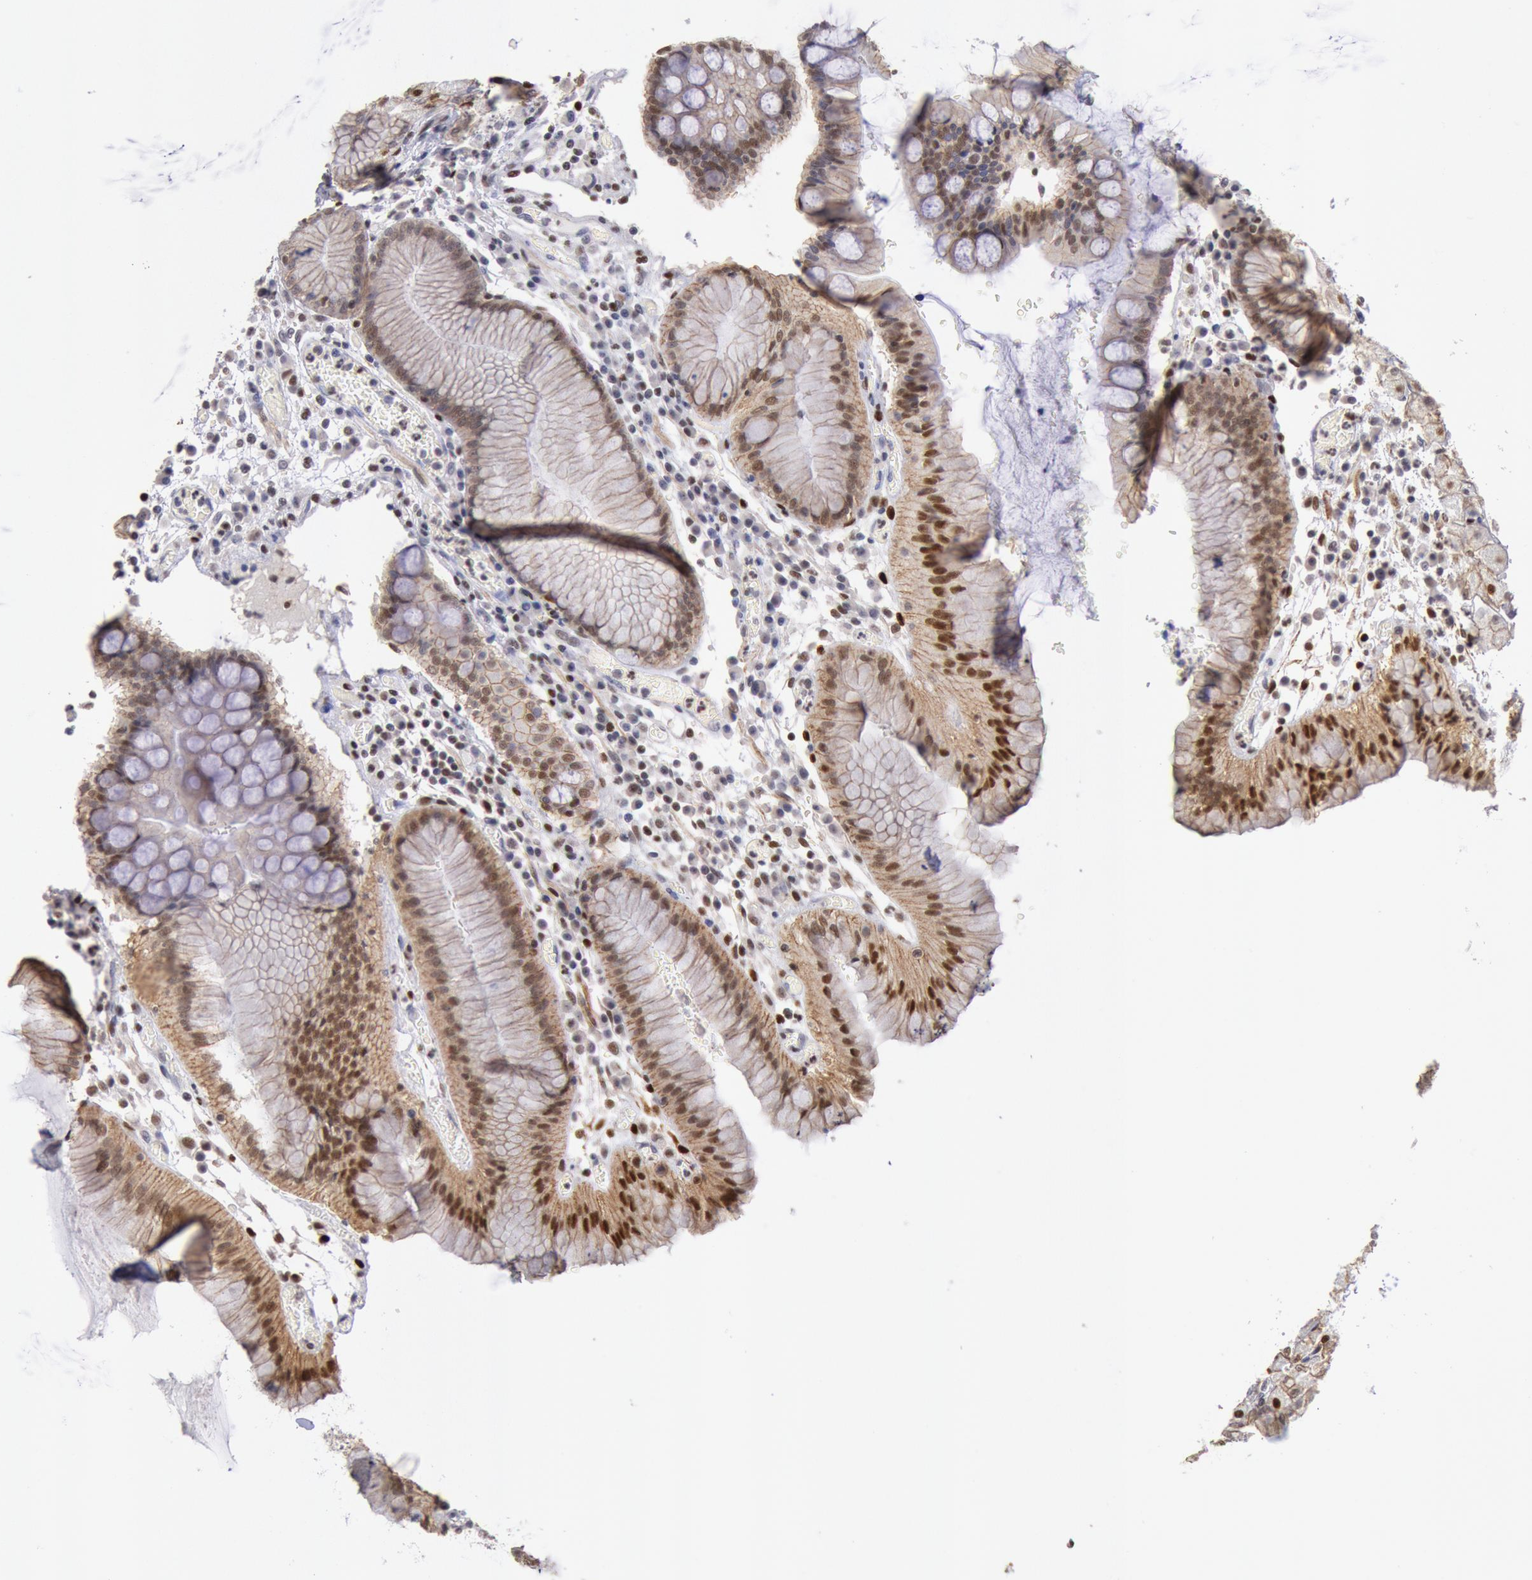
{"staining": {"intensity": "weak", "quantity": ">75%", "location": "cytoplasmic/membranous,nuclear"}, "tissue": "stomach", "cell_type": "Glandular cells", "image_type": "normal", "snomed": [{"axis": "morphology", "description": "Normal tissue, NOS"}, {"axis": "topography", "description": "Stomach, lower"}], "caption": "An image showing weak cytoplasmic/membranous,nuclear staining in approximately >75% of glandular cells in unremarkable stomach, as visualized by brown immunohistochemical staining.", "gene": "RPS6KA5", "patient": {"sex": "female", "age": 73}}